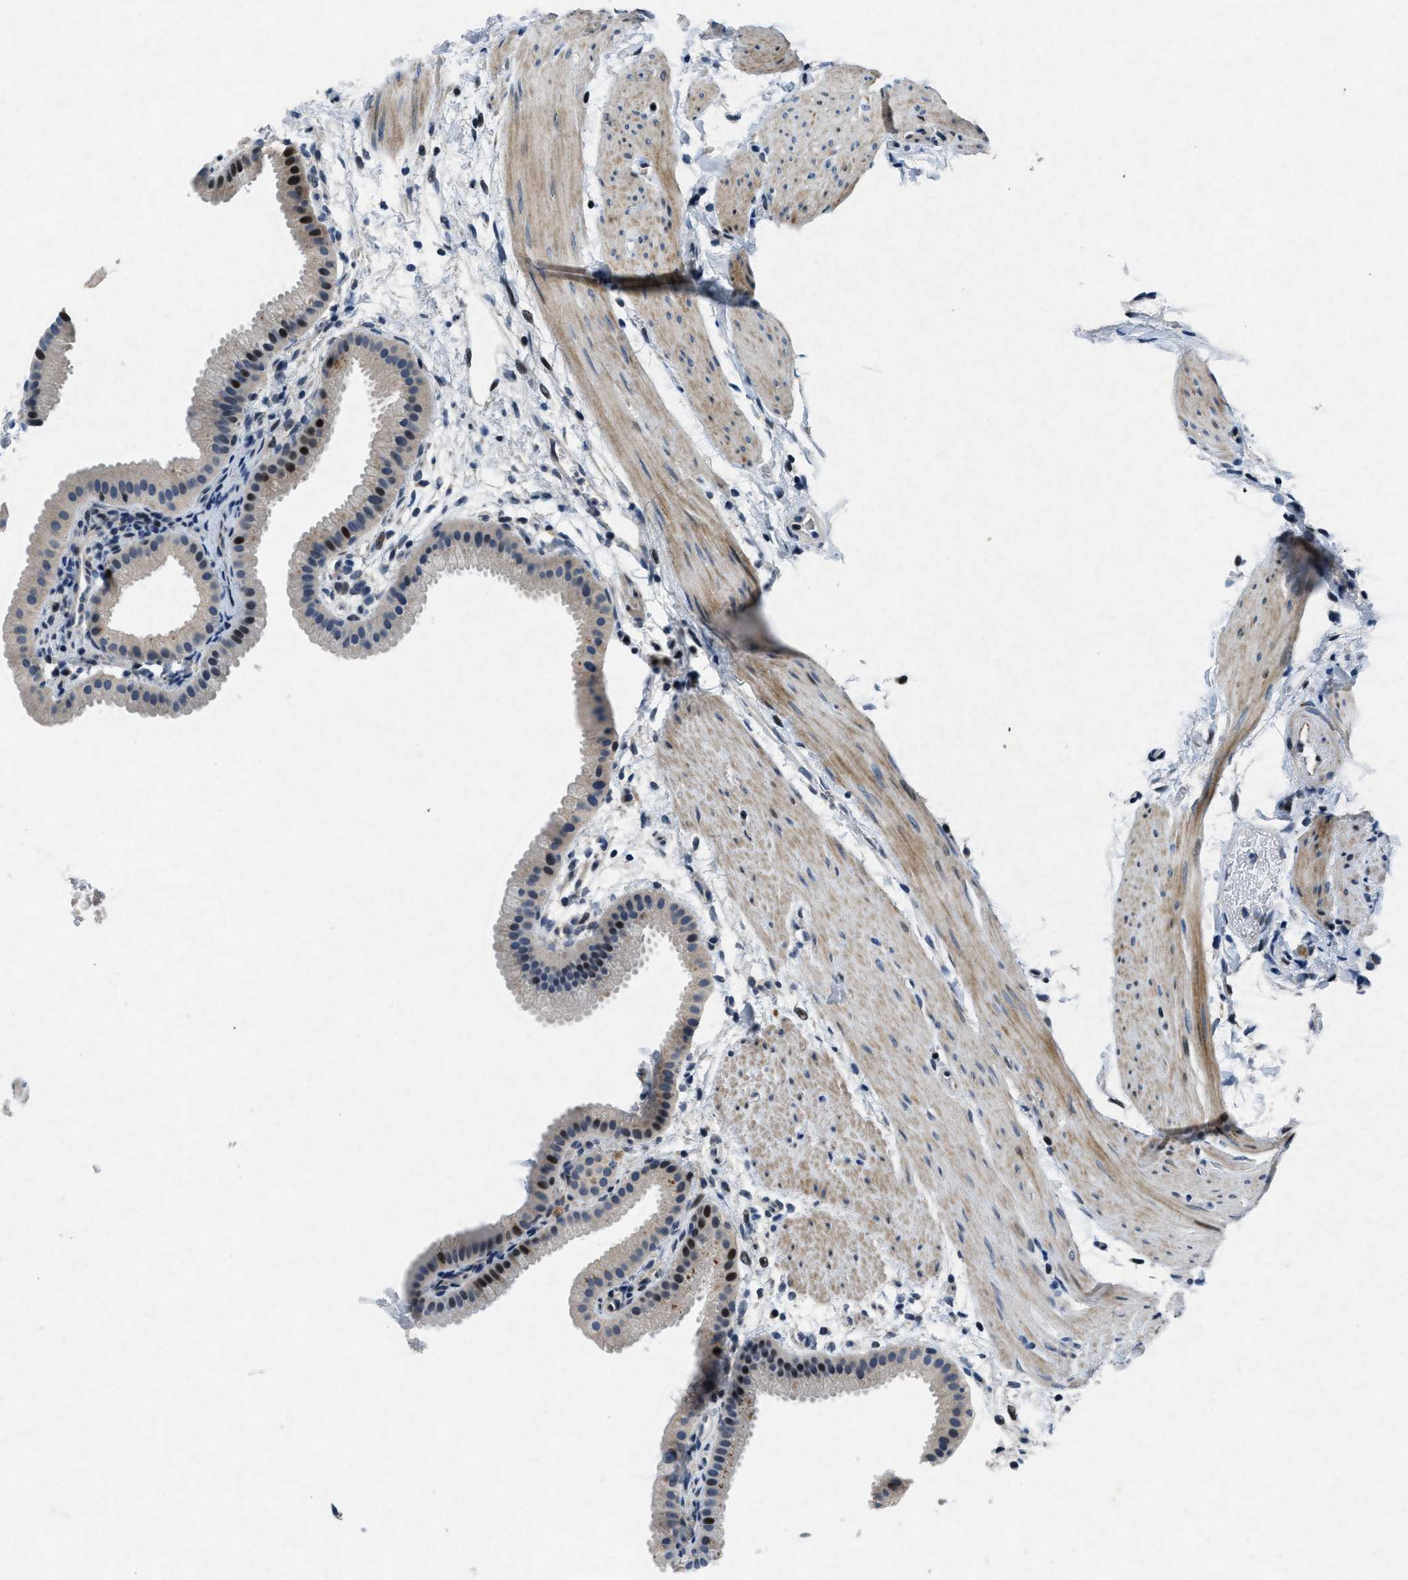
{"staining": {"intensity": "strong", "quantity": "25%-75%", "location": "nuclear"}, "tissue": "gallbladder", "cell_type": "Glandular cells", "image_type": "normal", "snomed": [{"axis": "morphology", "description": "Normal tissue, NOS"}, {"axis": "topography", "description": "Gallbladder"}], "caption": "Benign gallbladder shows strong nuclear positivity in approximately 25%-75% of glandular cells, visualized by immunohistochemistry.", "gene": "PHLDA1", "patient": {"sex": "female", "age": 64}}